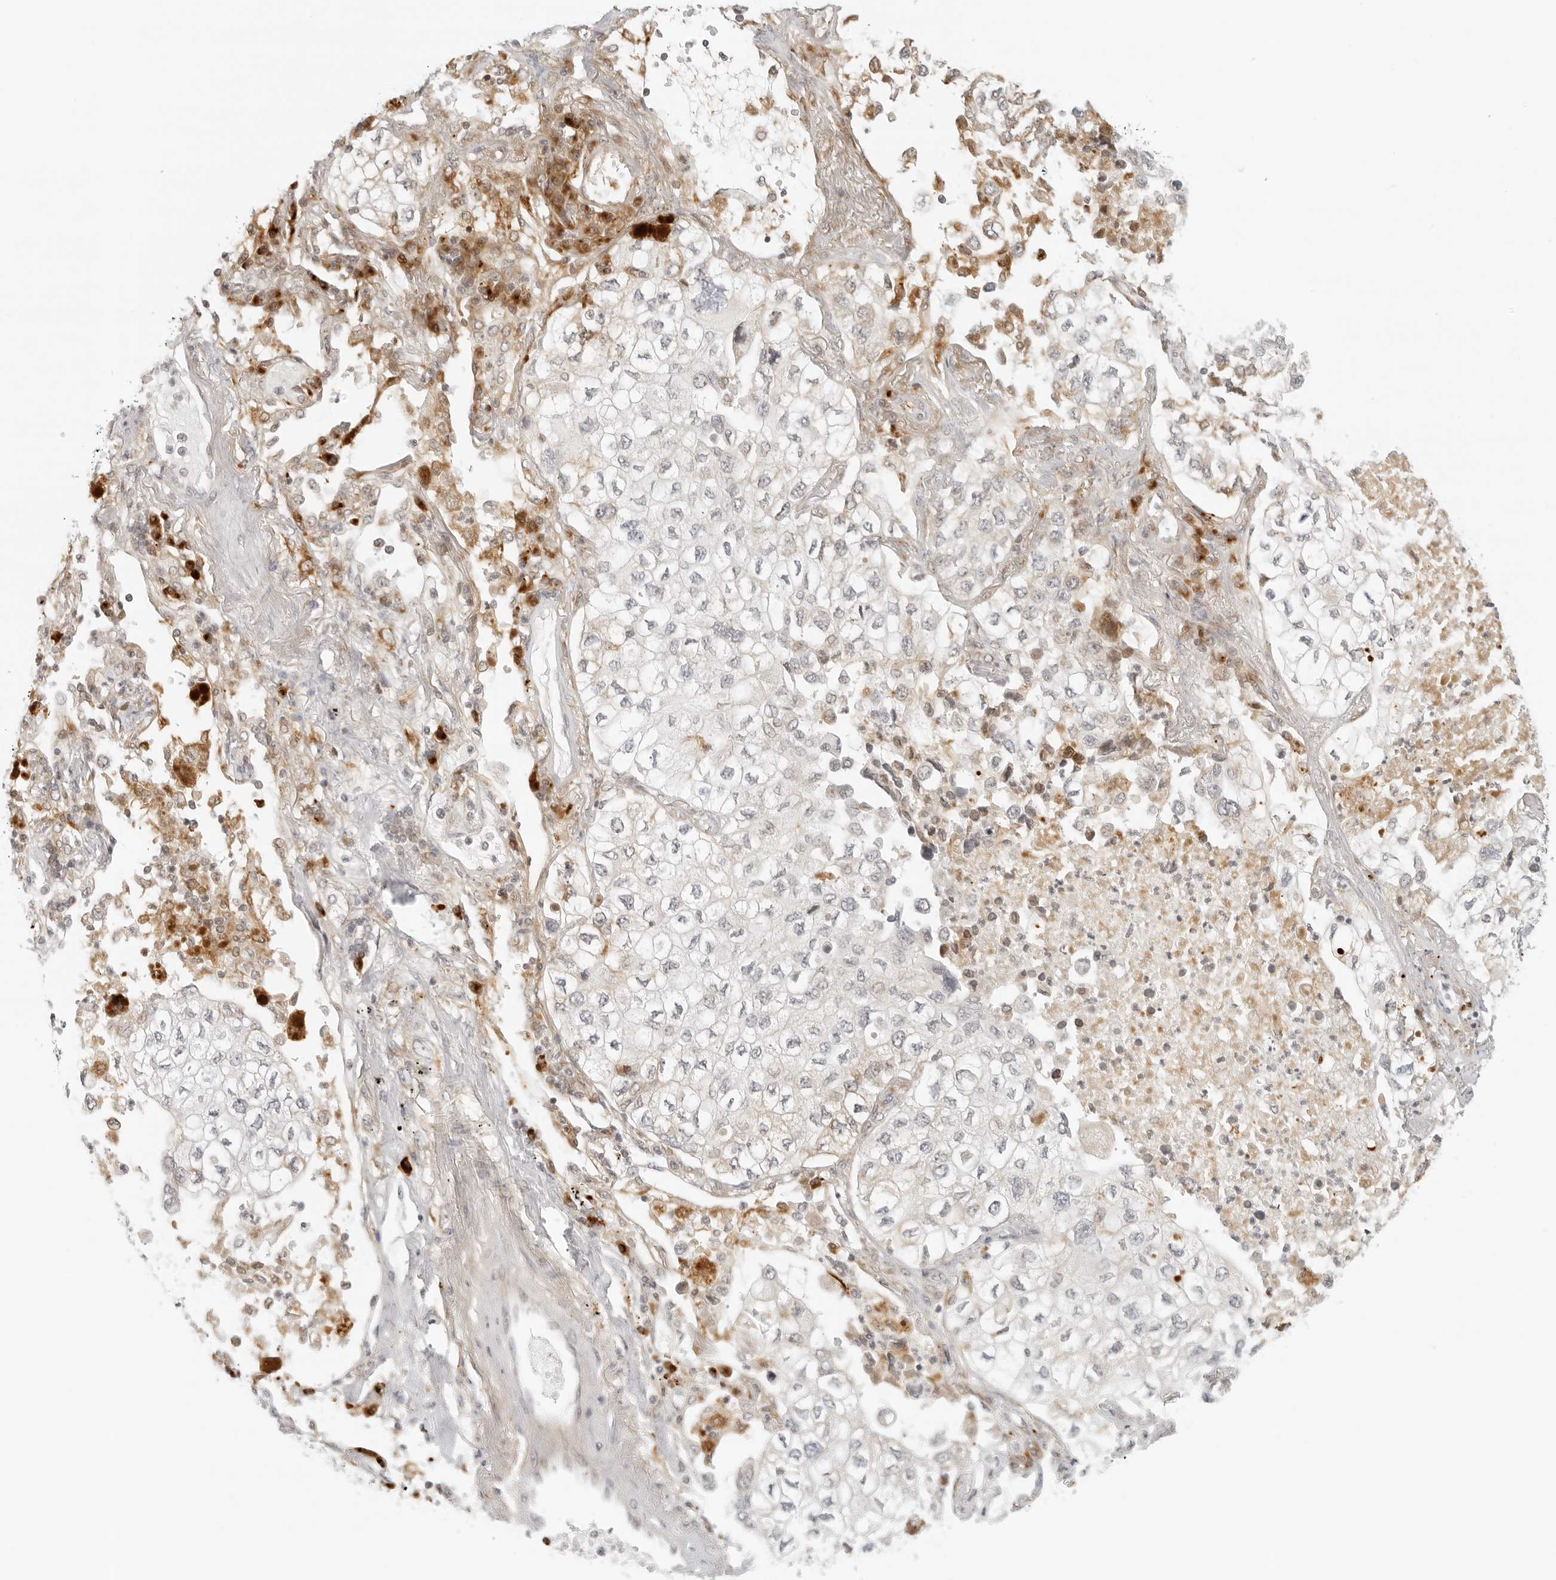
{"staining": {"intensity": "negative", "quantity": "none", "location": "none"}, "tissue": "lung cancer", "cell_type": "Tumor cells", "image_type": "cancer", "snomed": [{"axis": "morphology", "description": "Adenocarcinoma, NOS"}, {"axis": "topography", "description": "Lung"}], "caption": "Tumor cells show no significant expression in lung cancer (adenocarcinoma). (Brightfield microscopy of DAB immunohistochemistry at high magnification).", "gene": "ZNF678", "patient": {"sex": "male", "age": 63}}